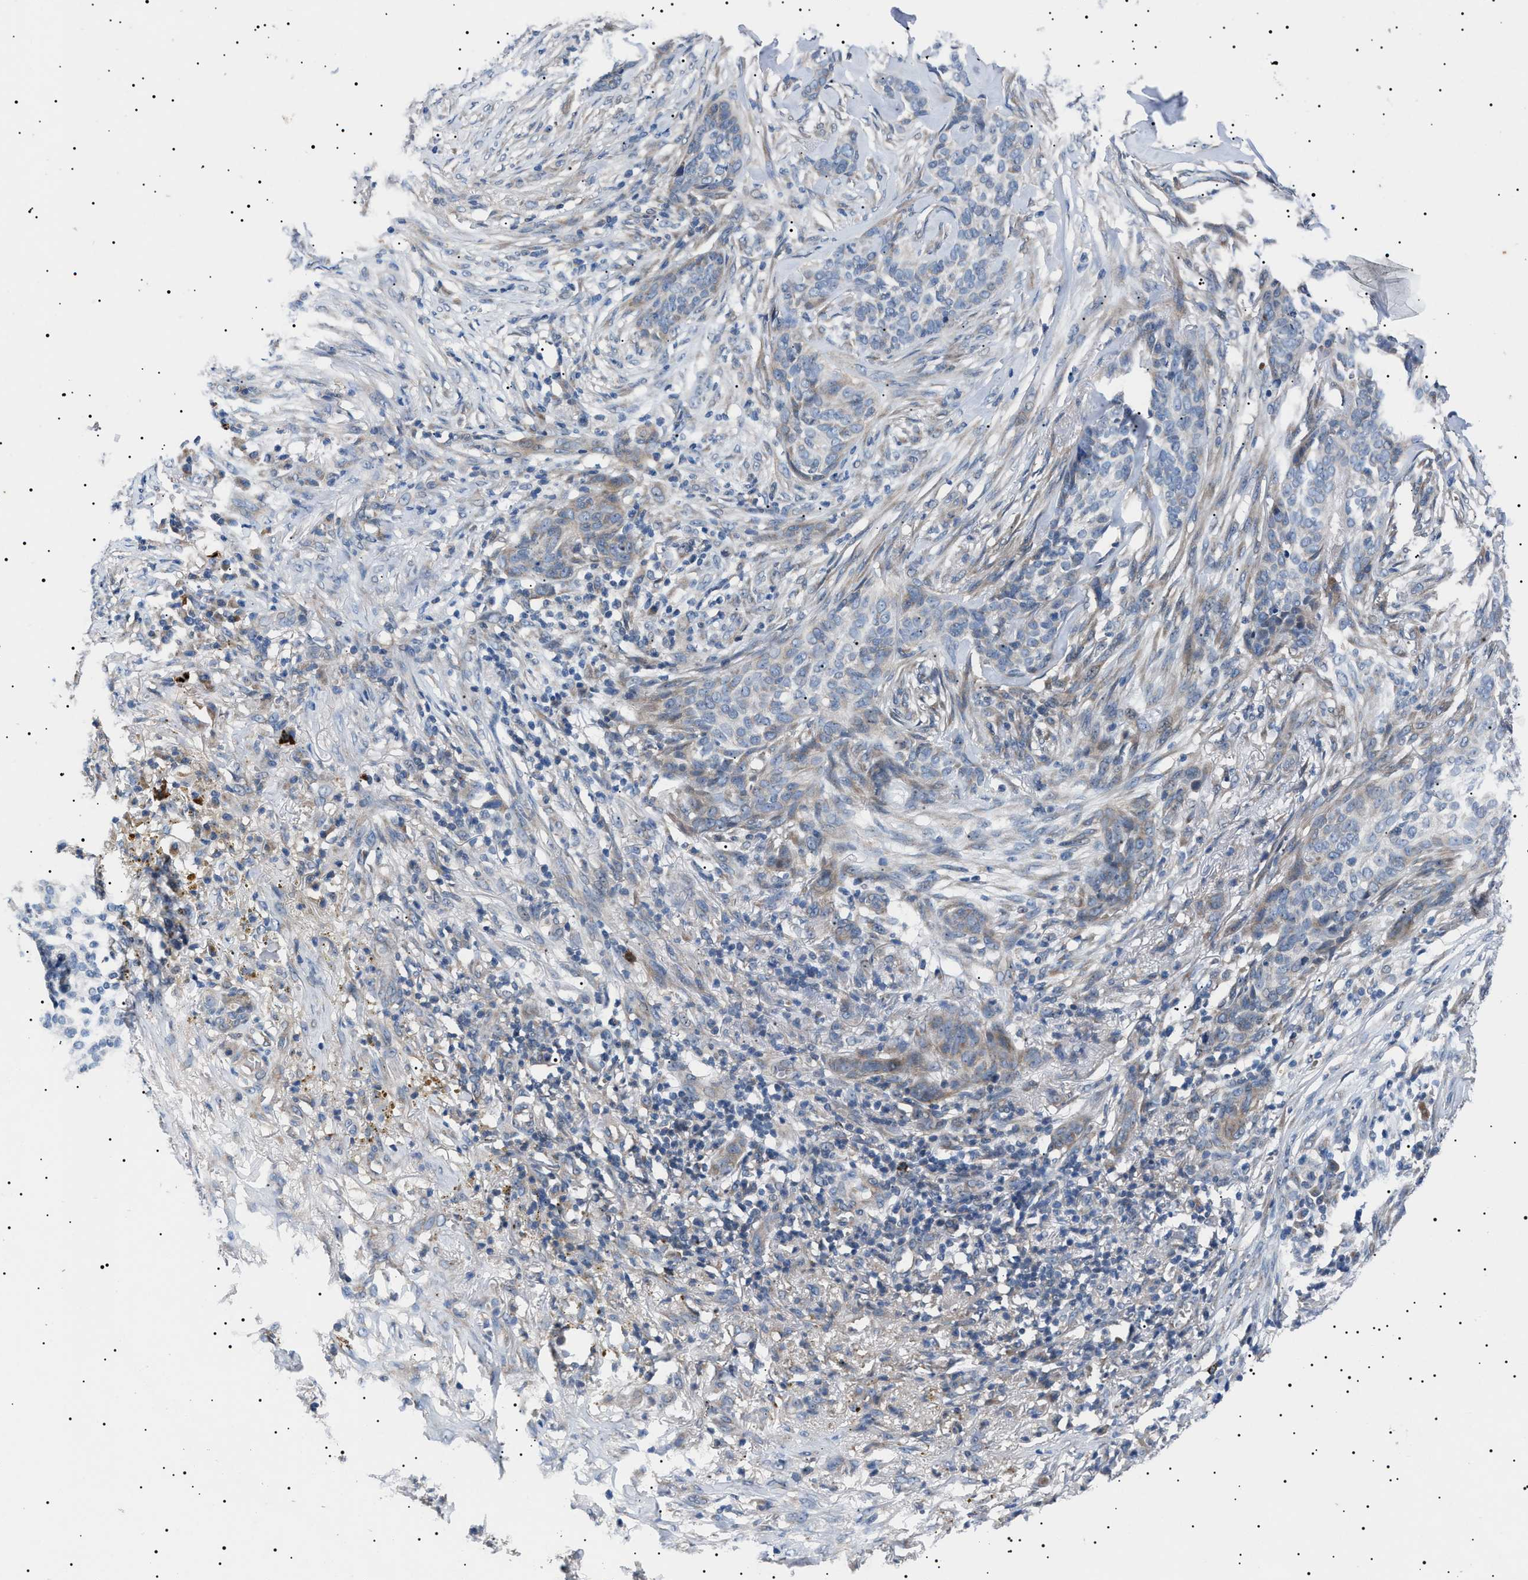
{"staining": {"intensity": "weak", "quantity": "<25%", "location": "cytoplasmic/membranous"}, "tissue": "skin cancer", "cell_type": "Tumor cells", "image_type": "cancer", "snomed": [{"axis": "morphology", "description": "Basal cell carcinoma"}, {"axis": "topography", "description": "Skin"}], "caption": "High magnification brightfield microscopy of basal cell carcinoma (skin) stained with DAB (3,3'-diaminobenzidine) (brown) and counterstained with hematoxylin (blue): tumor cells show no significant staining.", "gene": "PTRH1", "patient": {"sex": "male", "age": 85}}